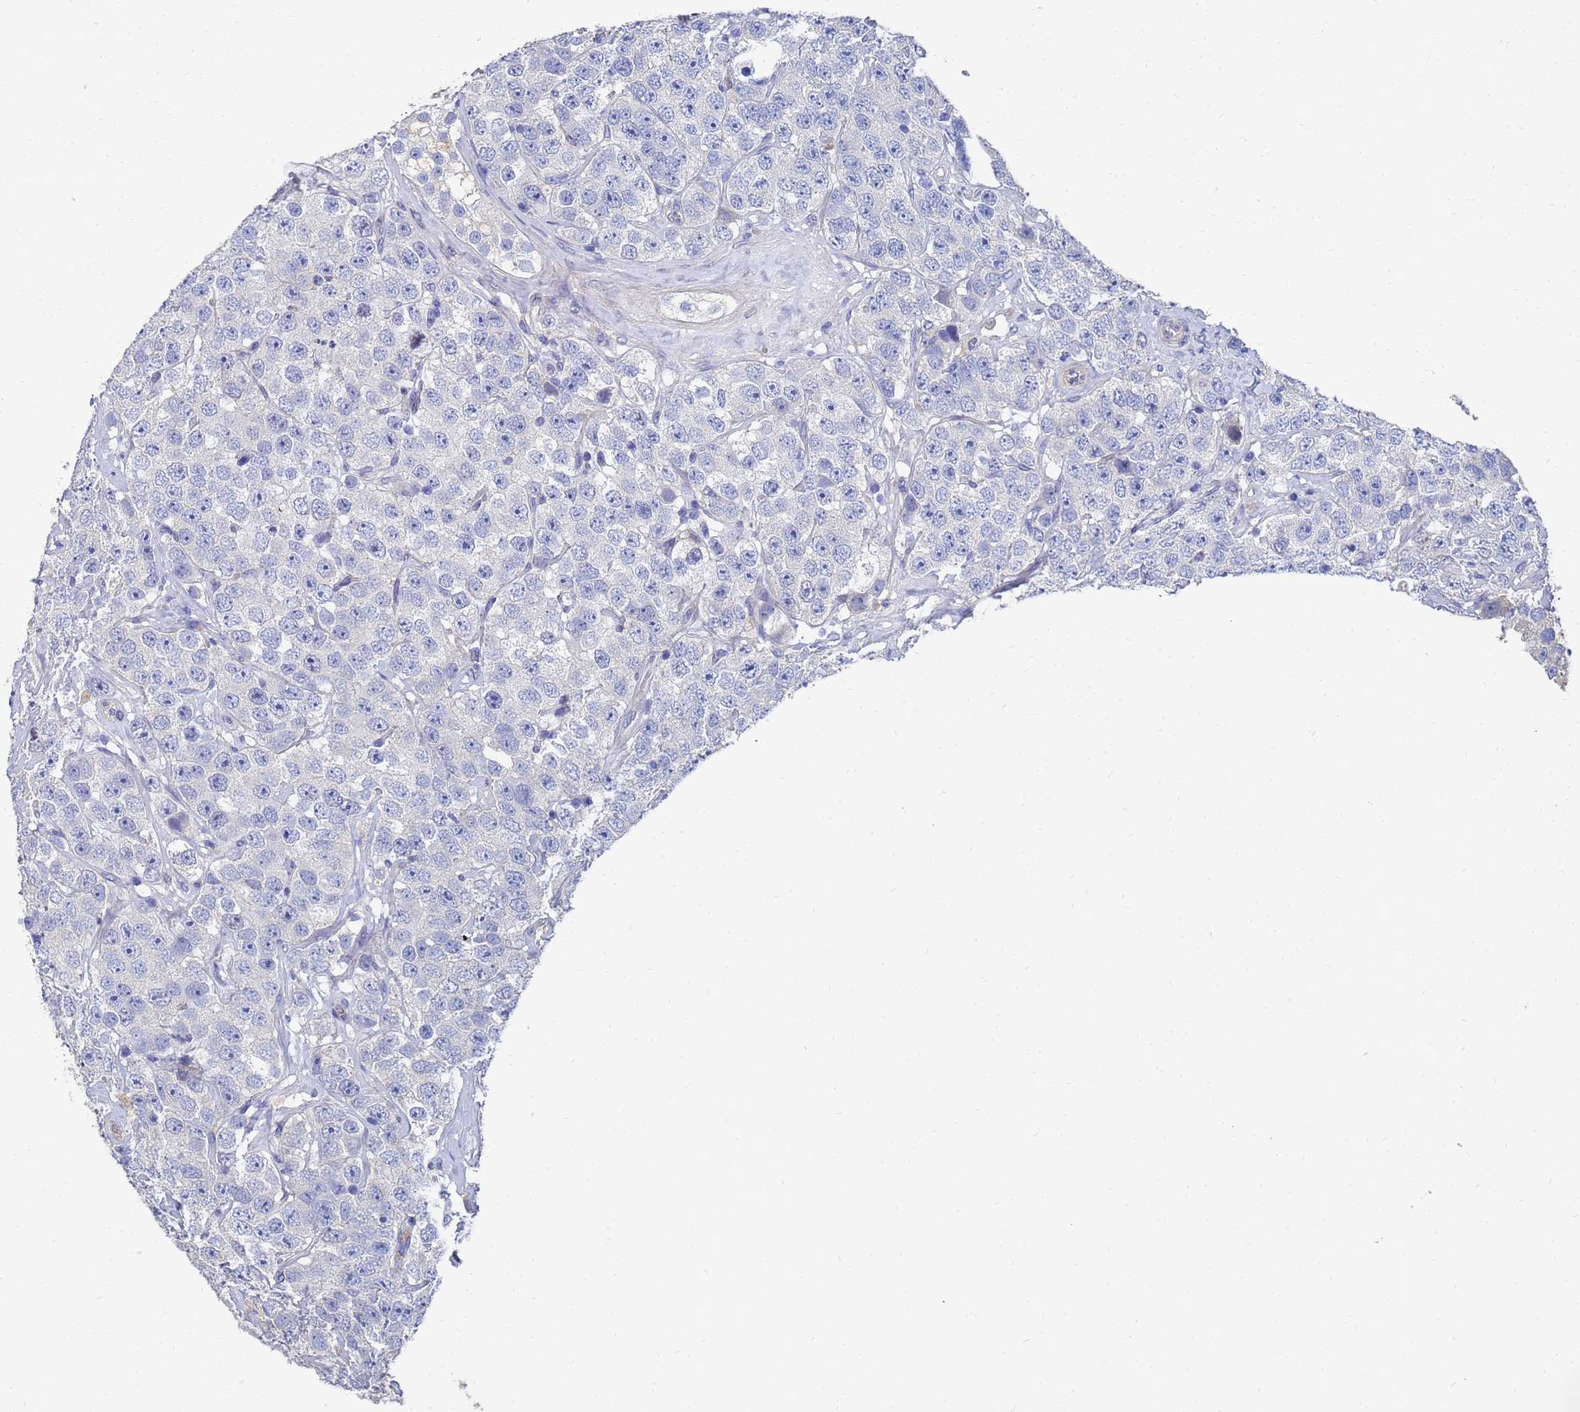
{"staining": {"intensity": "negative", "quantity": "none", "location": "none"}, "tissue": "testis cancer", "cell_type": "Tumor cells", "image_type": "cancer", "snomed": [{"axis": "morphology", "description": "Seminoma, NOS"}, {"axis": "topography", "description": "Testis"}], "caption": "Tumor cells show no significant expression in seminoma (testis).", "gene": "LBX2", "patient": {"sex": "male", "age": 28}}